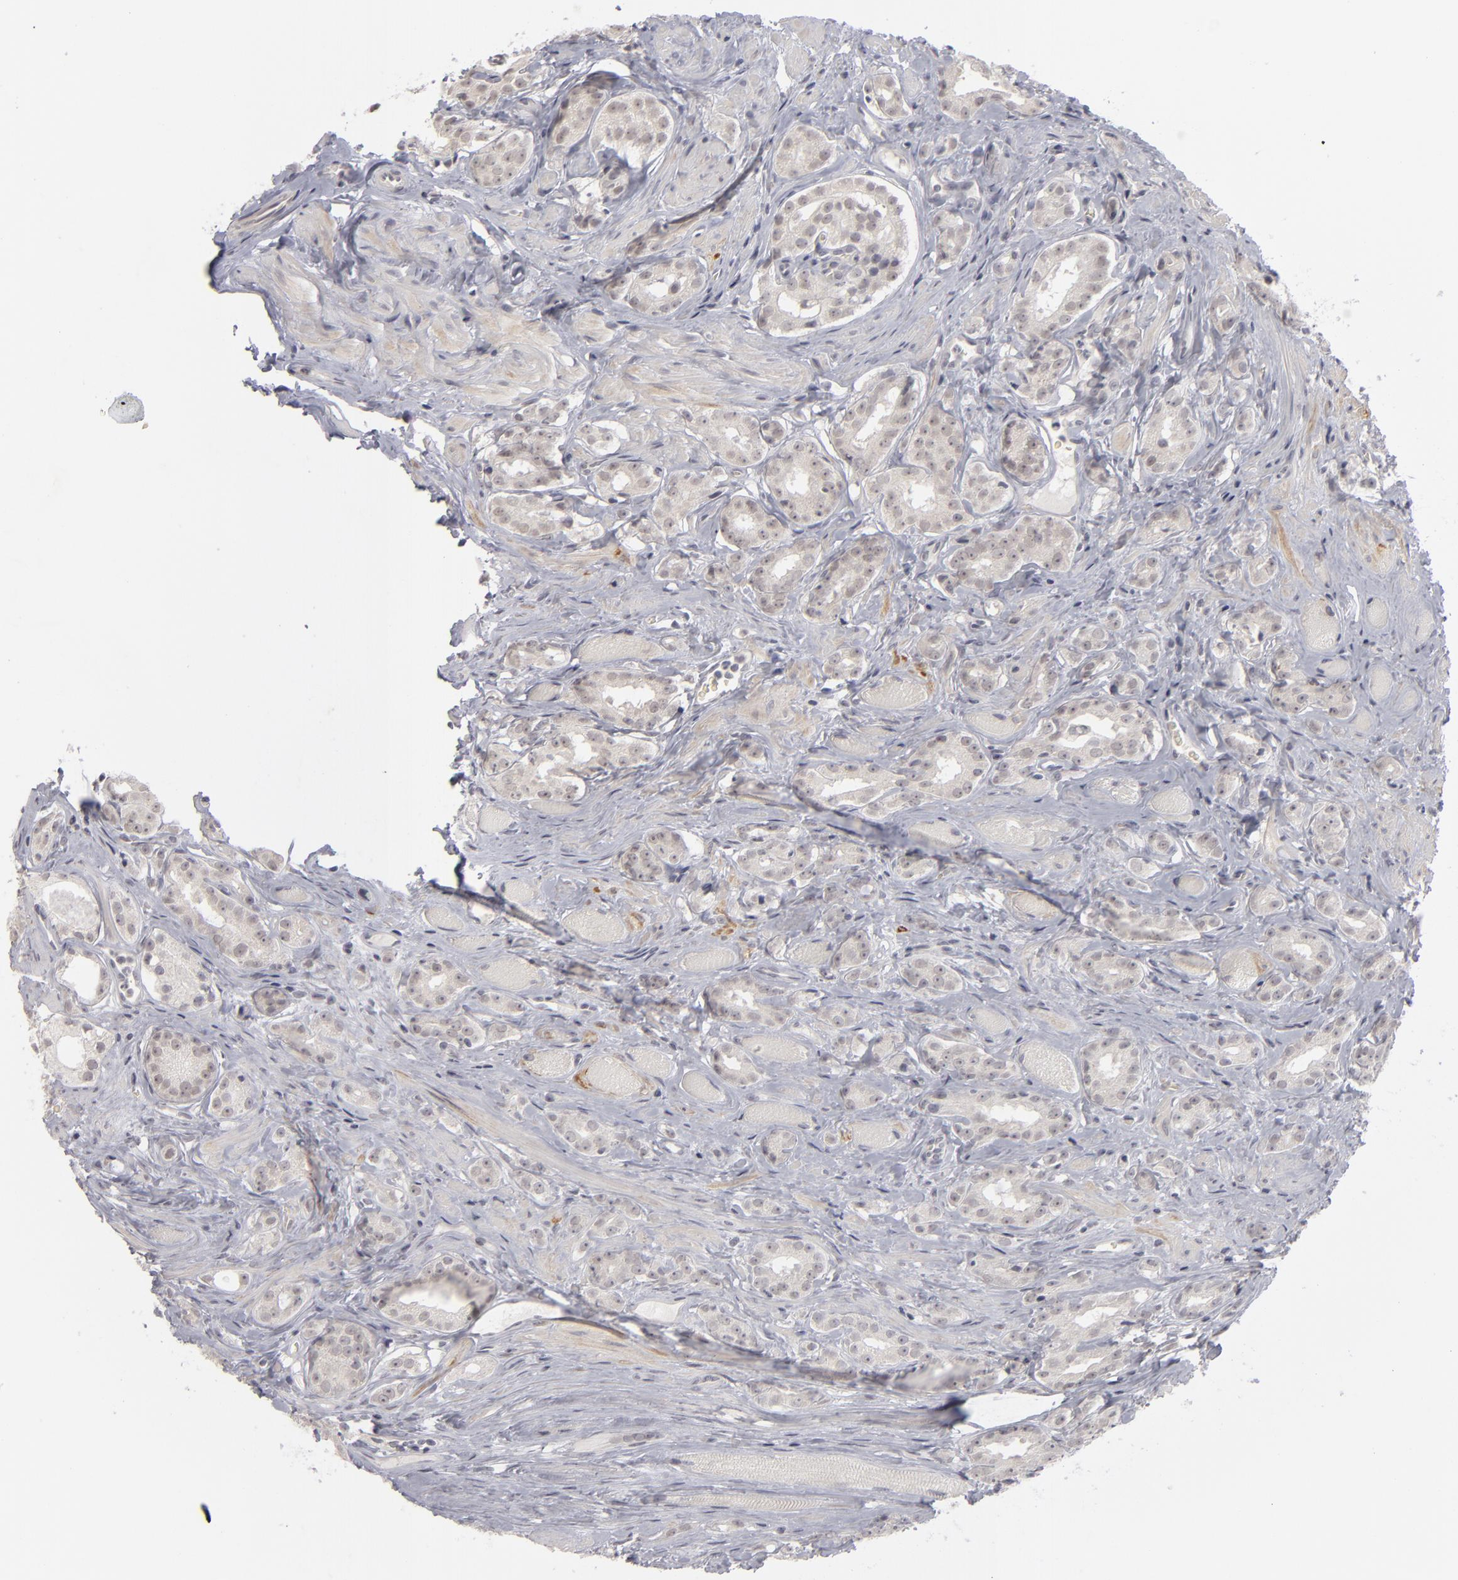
{"staining": {"intensity": "negative", "quantity": "none", "location": "none"}, "tissue": "prostate cancer", "cell_type": "Tumor cells", "image_type": "cancer", "snomed": [{"axis": "morphology", "description": "Adenocarcinoma, Medium grade"}, {"axis": "topography", "description": "Prostate"}], "caption": "High power microscopy image of an immunohistochemistry (IHC) histopathology image of adenocarcinoma (medium-grade) (prostate), revealing no significant expression in tumor cells.", "gene": "KIAA1210", "patient": {"sex": "male", "age": 53}}